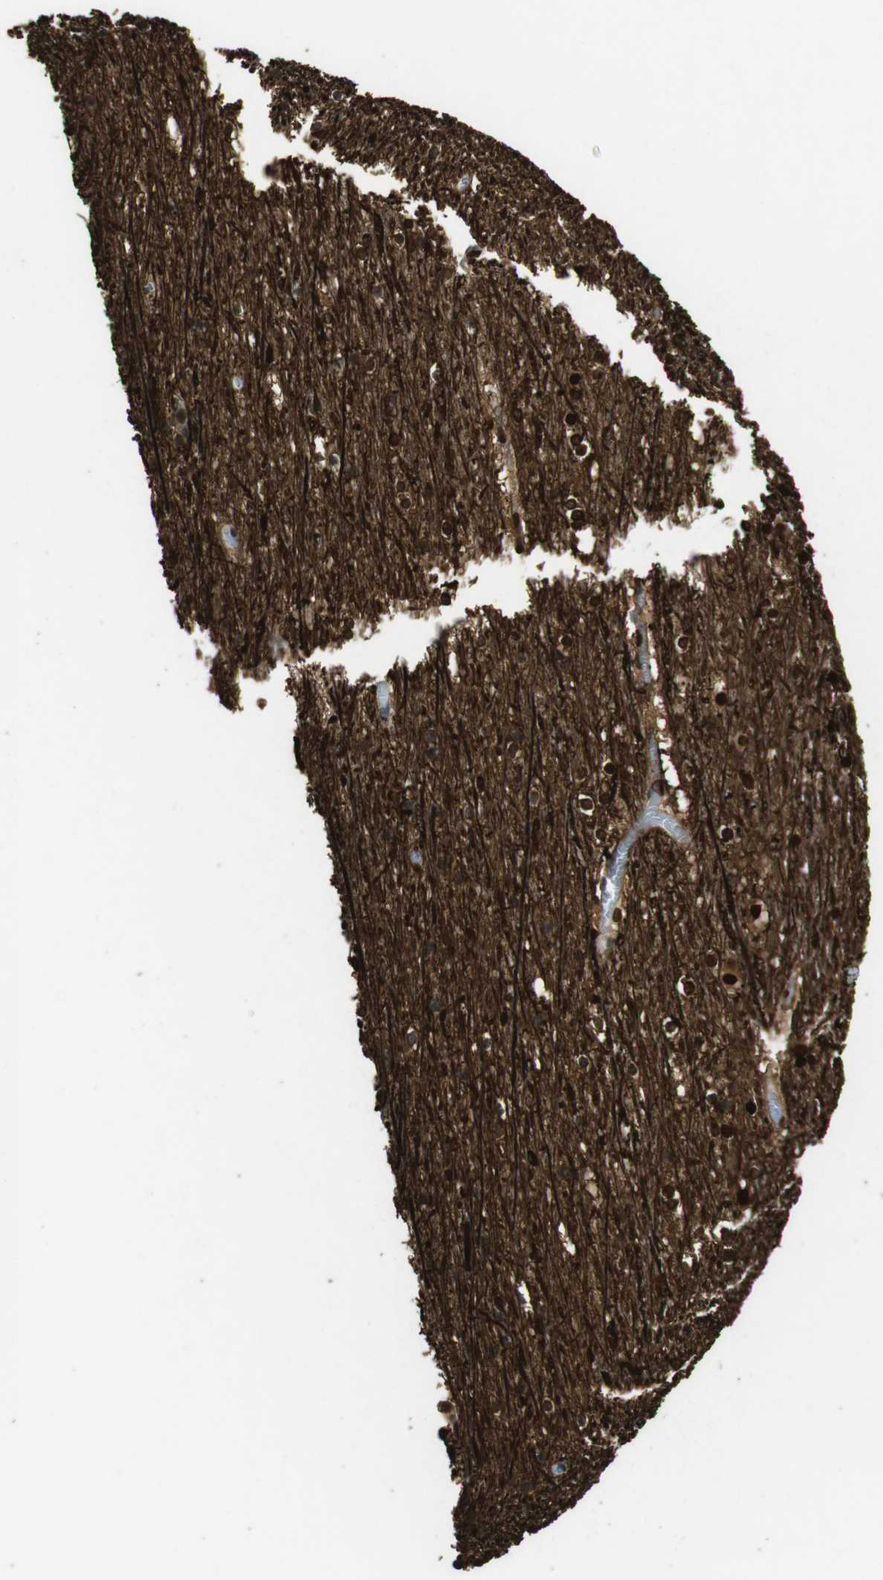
{"staining": {"intensity": "weak", "quantity": ">75%", "location": "nuclear"}, "tissue": "cerebral cortex", "cell_type": "Endothelial cells", "image_type": "normal", "snomed": [{"axis": "morphology", "description": "Normal tissue, NOS"}, {"axis": "topography", "description": "Cerebral cortex"}], "caption": "This histopathology image demonstrates immunohistochemistry (IHC) staining of normal human cerebral cortex, with low weak nuclear staining in about >75% of endothelial cells.", "gene": "CSNK2B", "patient": {"sex": "male", "age": 45}}